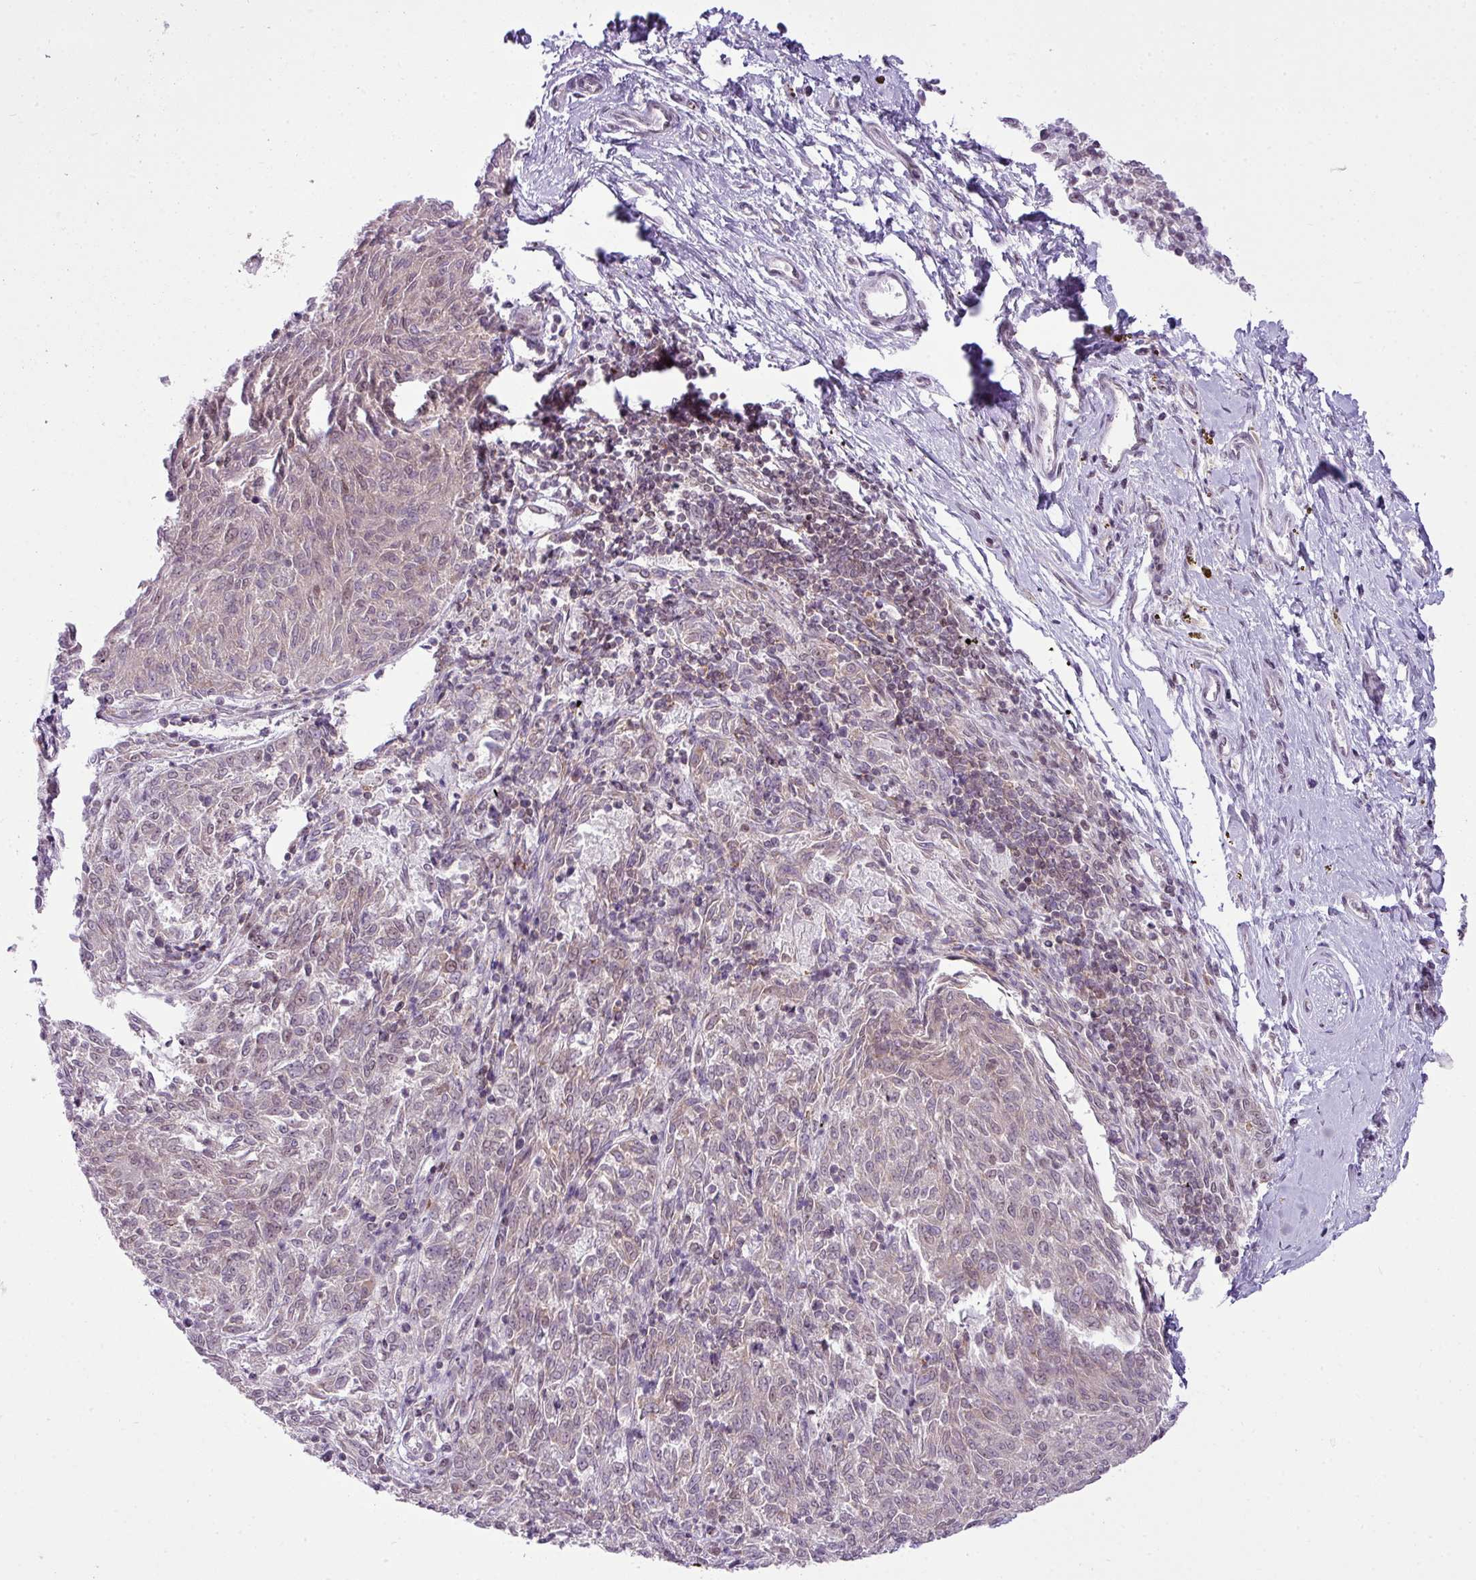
{"staining": {"intensity": "negative", "quantity": "none", "location": "none"}, "tissue": "melanoma", "cell_type": "Tumor cells", "image_type": "cancer", "snomed": [{"axis": "morphology", "description": "Malignant melanoma, NOS"}, {"axis": "topography", "description": "Skin"}], "caption": "The micrograph shows no significant staining in tumor cells of melanoma.", "gene": "ARL6IP4", "patient": {"sex": "female", "age": 72}}